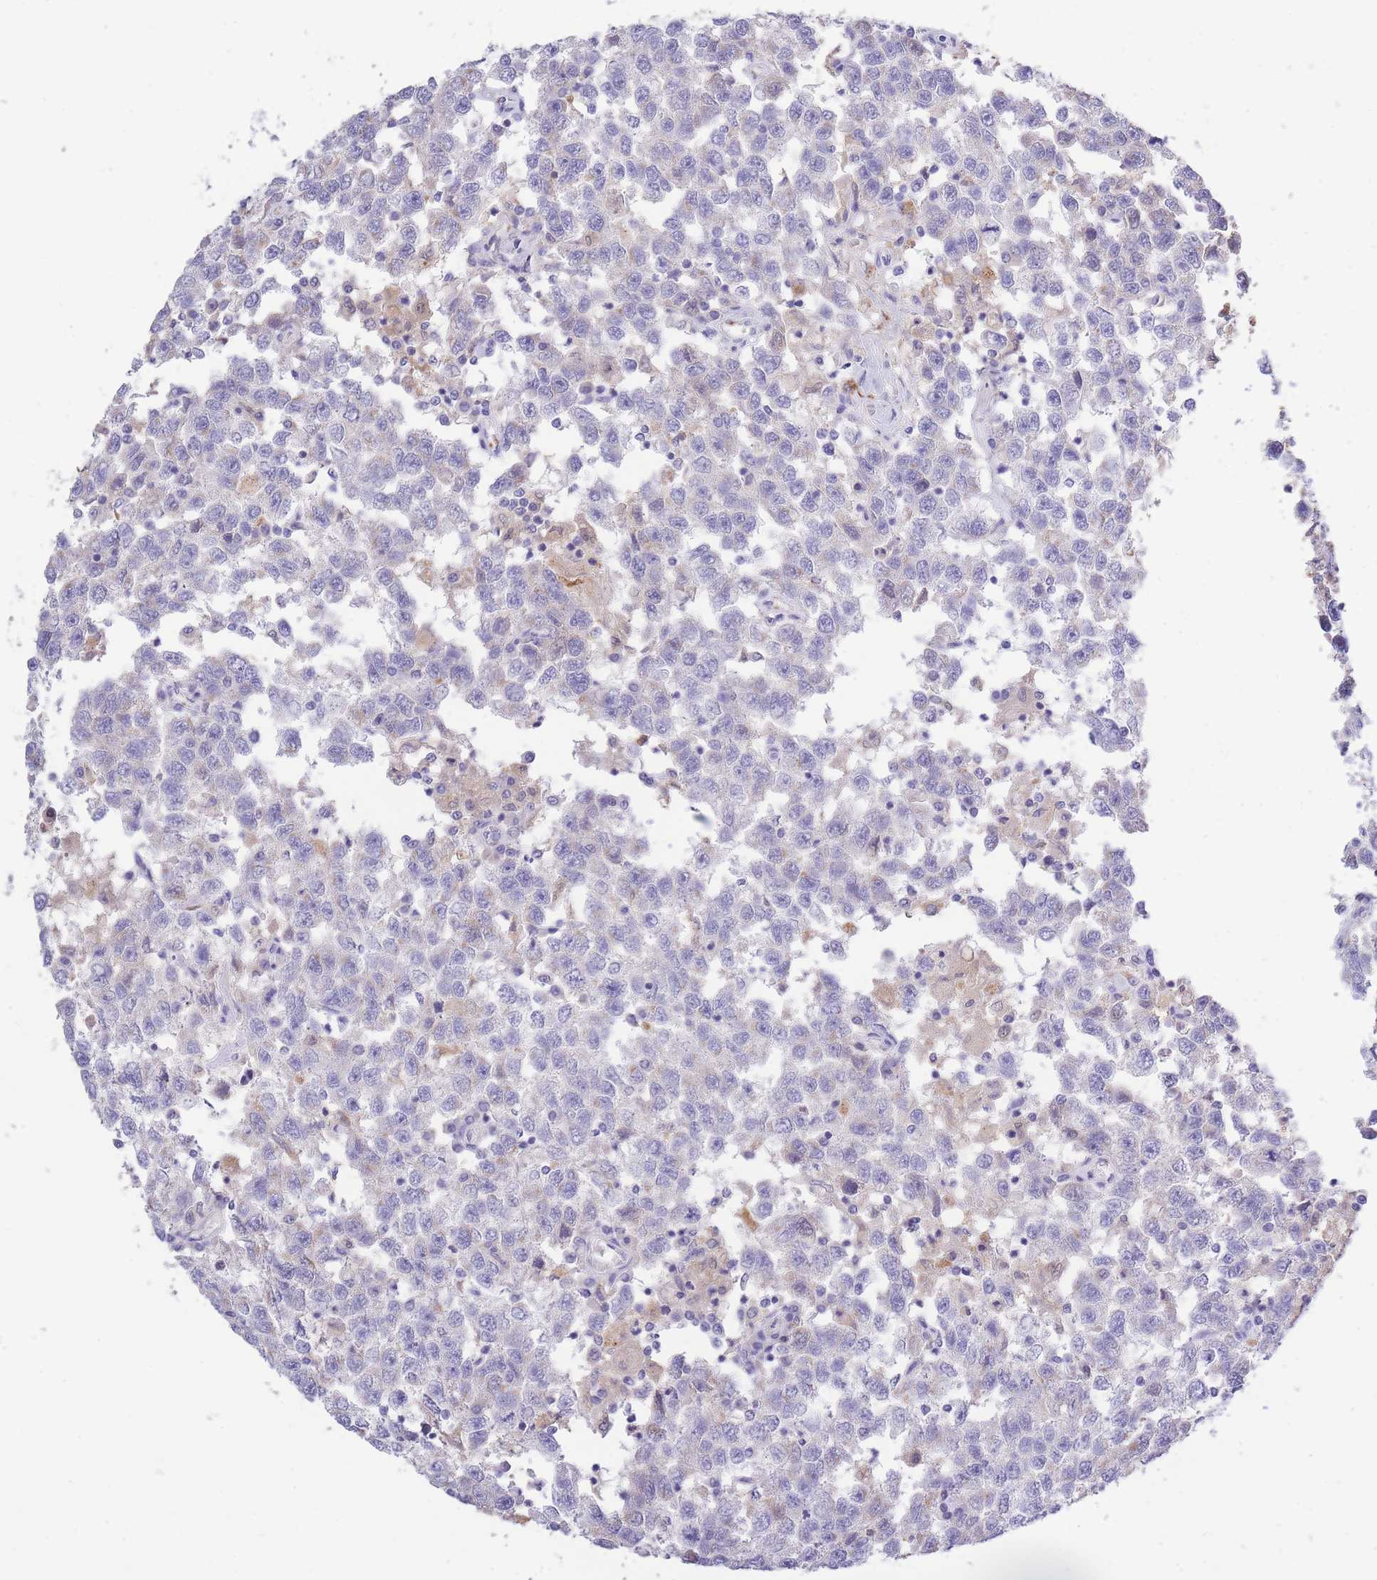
{"staining": {"intensity": "negative", "quantity": "none", "location": "none"}, "tissue": "testis cancer", "cell_type": "Tumor cells", "image_type": "cancer", "snomed": [{"axis": "morphology", "description": "Seminoma, NOS"}, {"axis": "topography", "description": "Testis"}], "caption": "The histopathology image demonstrates no staining of tumor cells in testis cancer (seminoma).", "gene": "CENPM", "patient": {"sex": "male", "age": 41}}